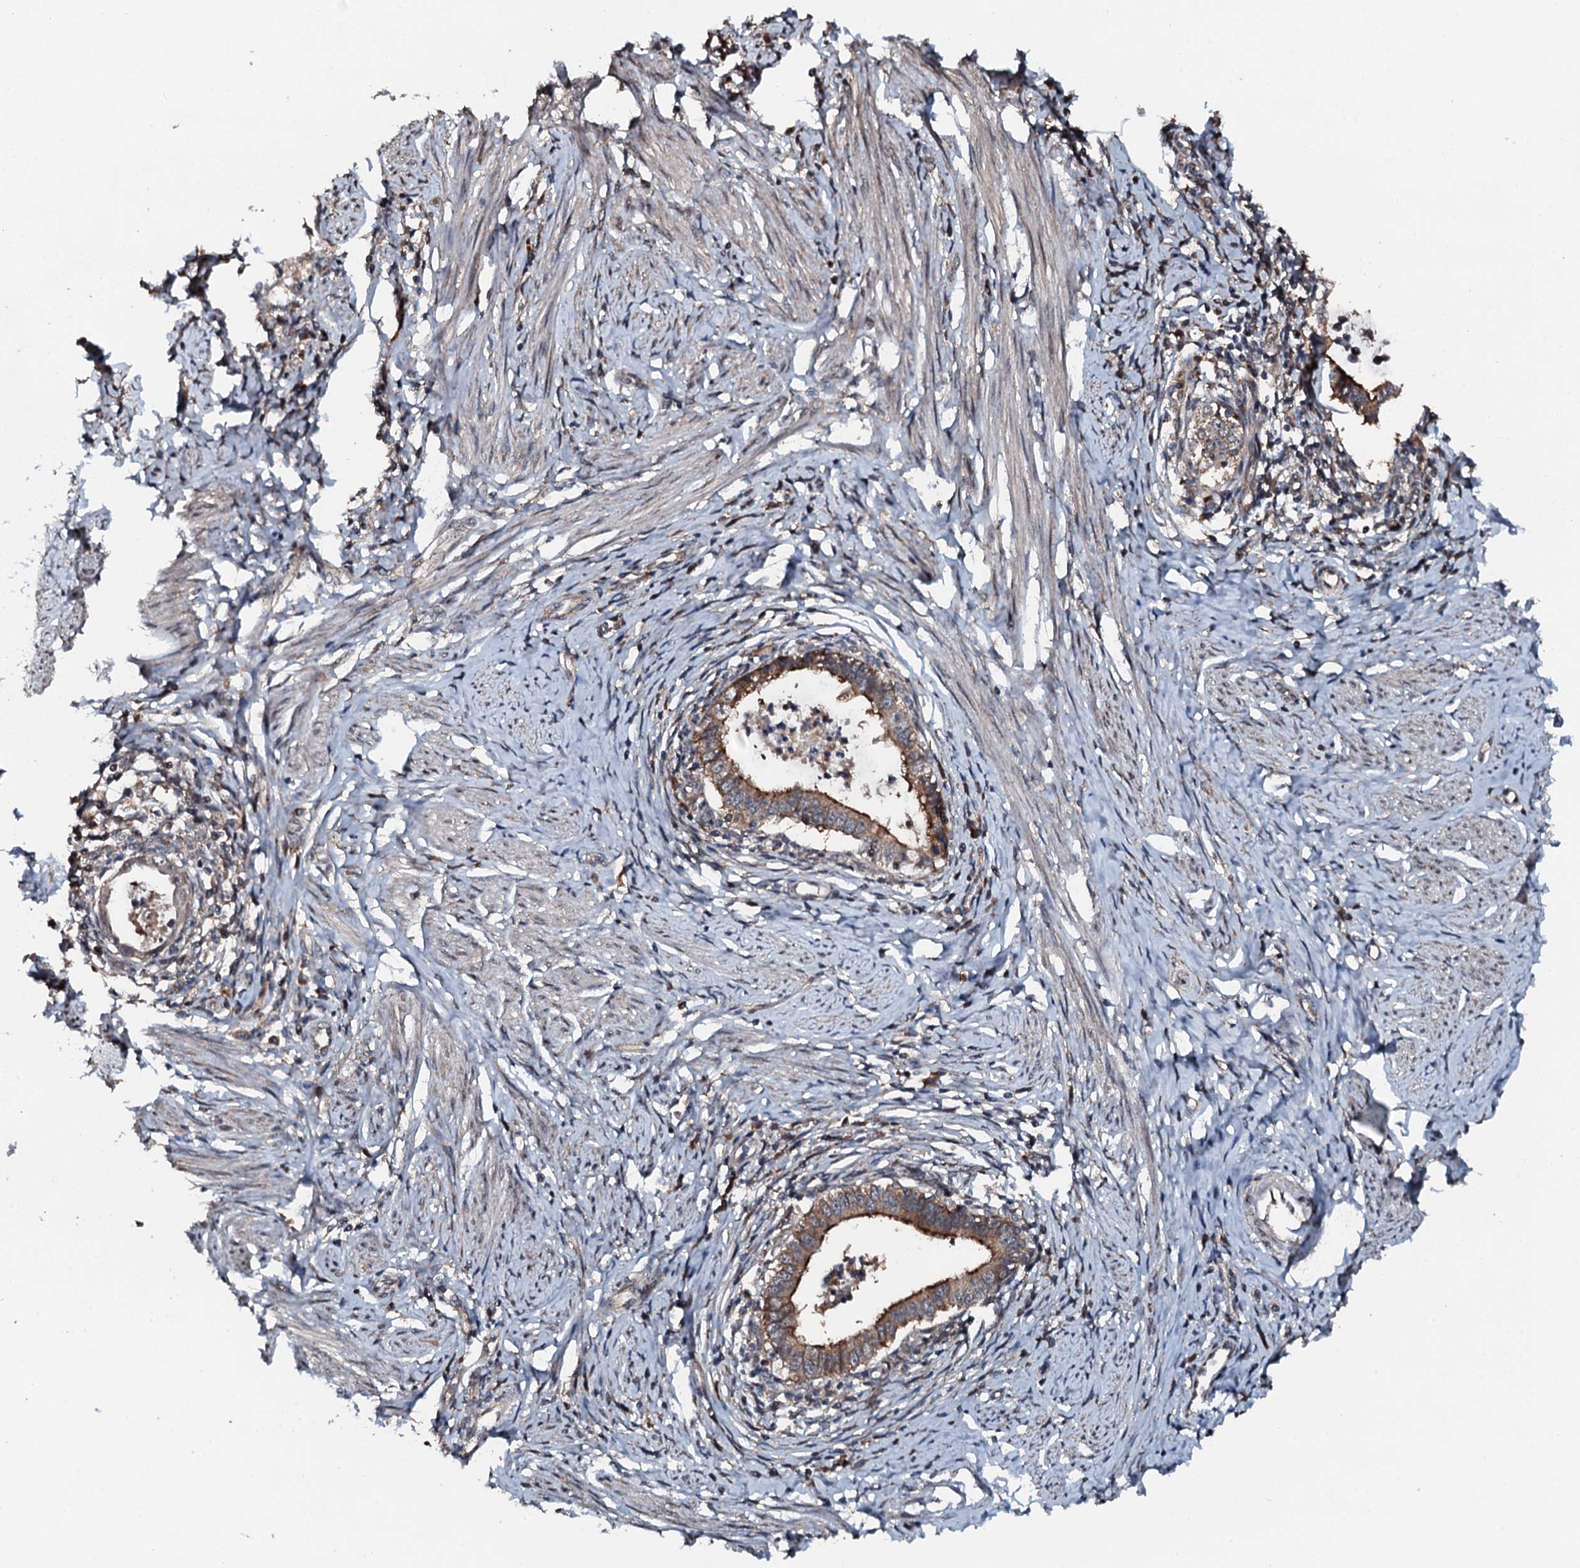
{"staining": {"intensity": "moderate", "quantity": ">75%", "location": "cytoplasmic/membranous"}, "tissue": "cervical cancer", "cell_type": "Tumor cells", "image_type": "cancer", "snomed": [{"axis": "morphology", "description": "Adenocarcinoma, NOS"}, {"axis": "topography", "description": "Cervix"}], "caption": "Immunohistochemical staining of human cervical cancer exhibits medium levels of moderate cytoplasmic/membranous protein positivity in about >75% of tumor cells.", "gene": "FLYWCH1", "patient": {"sex": "female", "age": 36}}